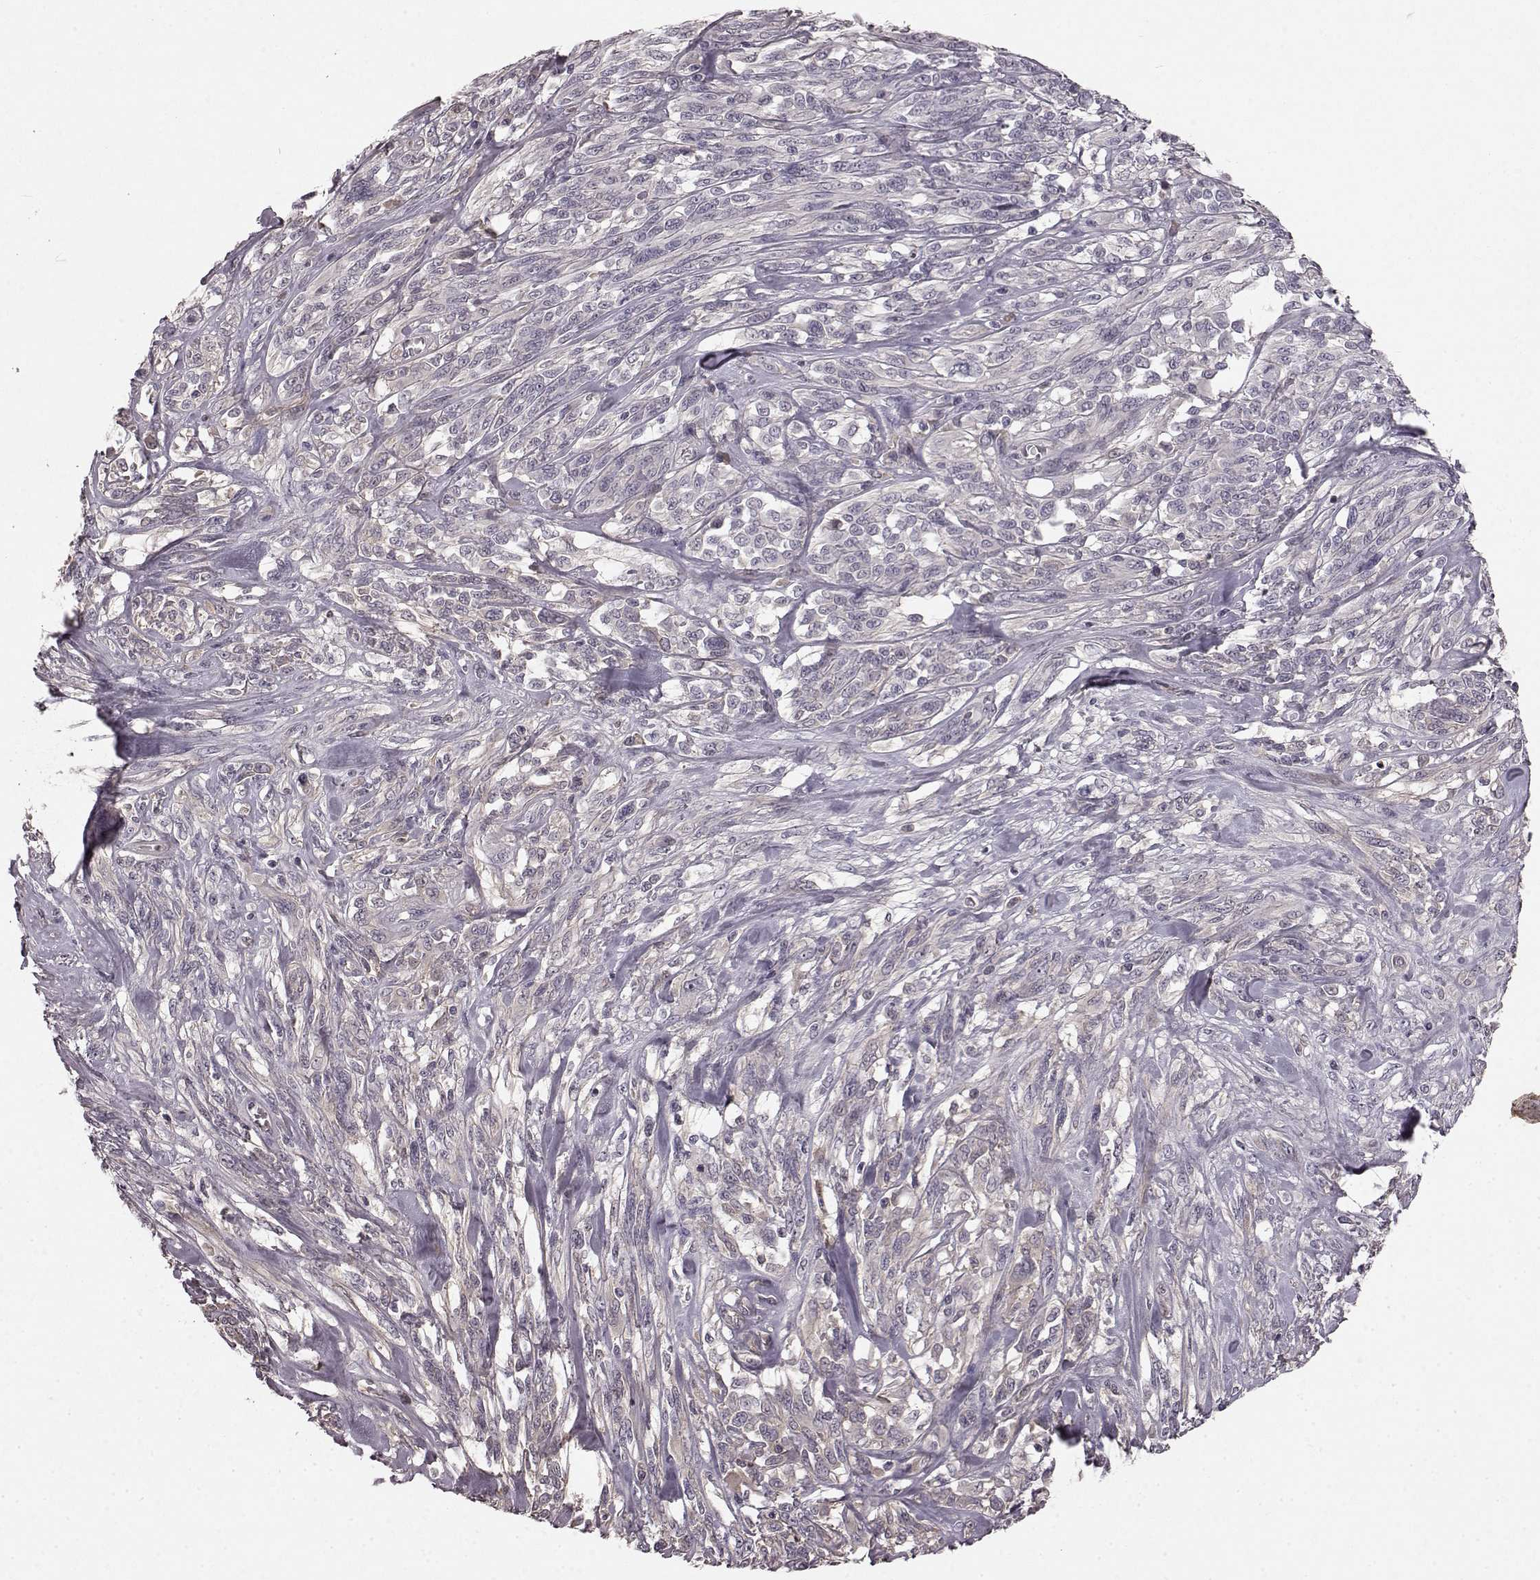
{"staining": {"intensity": "negative", "quantity": "none", "location": "none"}, "tissue": "melanoma", "cell_type": "Tumor cells", "image_type": "cancer", "snomed": [{"axis": "morphology", "description": "Malignant melanoma, NOS"}, {"axis": "topography", "description": "Skin"}], "caption": "Immunohistochemistry (IHC) photomicrograph of melanoma stained for a protein (brown), which reveals no staining in tumor cells.", "gene": "SLC22A18", "patient": {"sex": "female", "age": 91}}